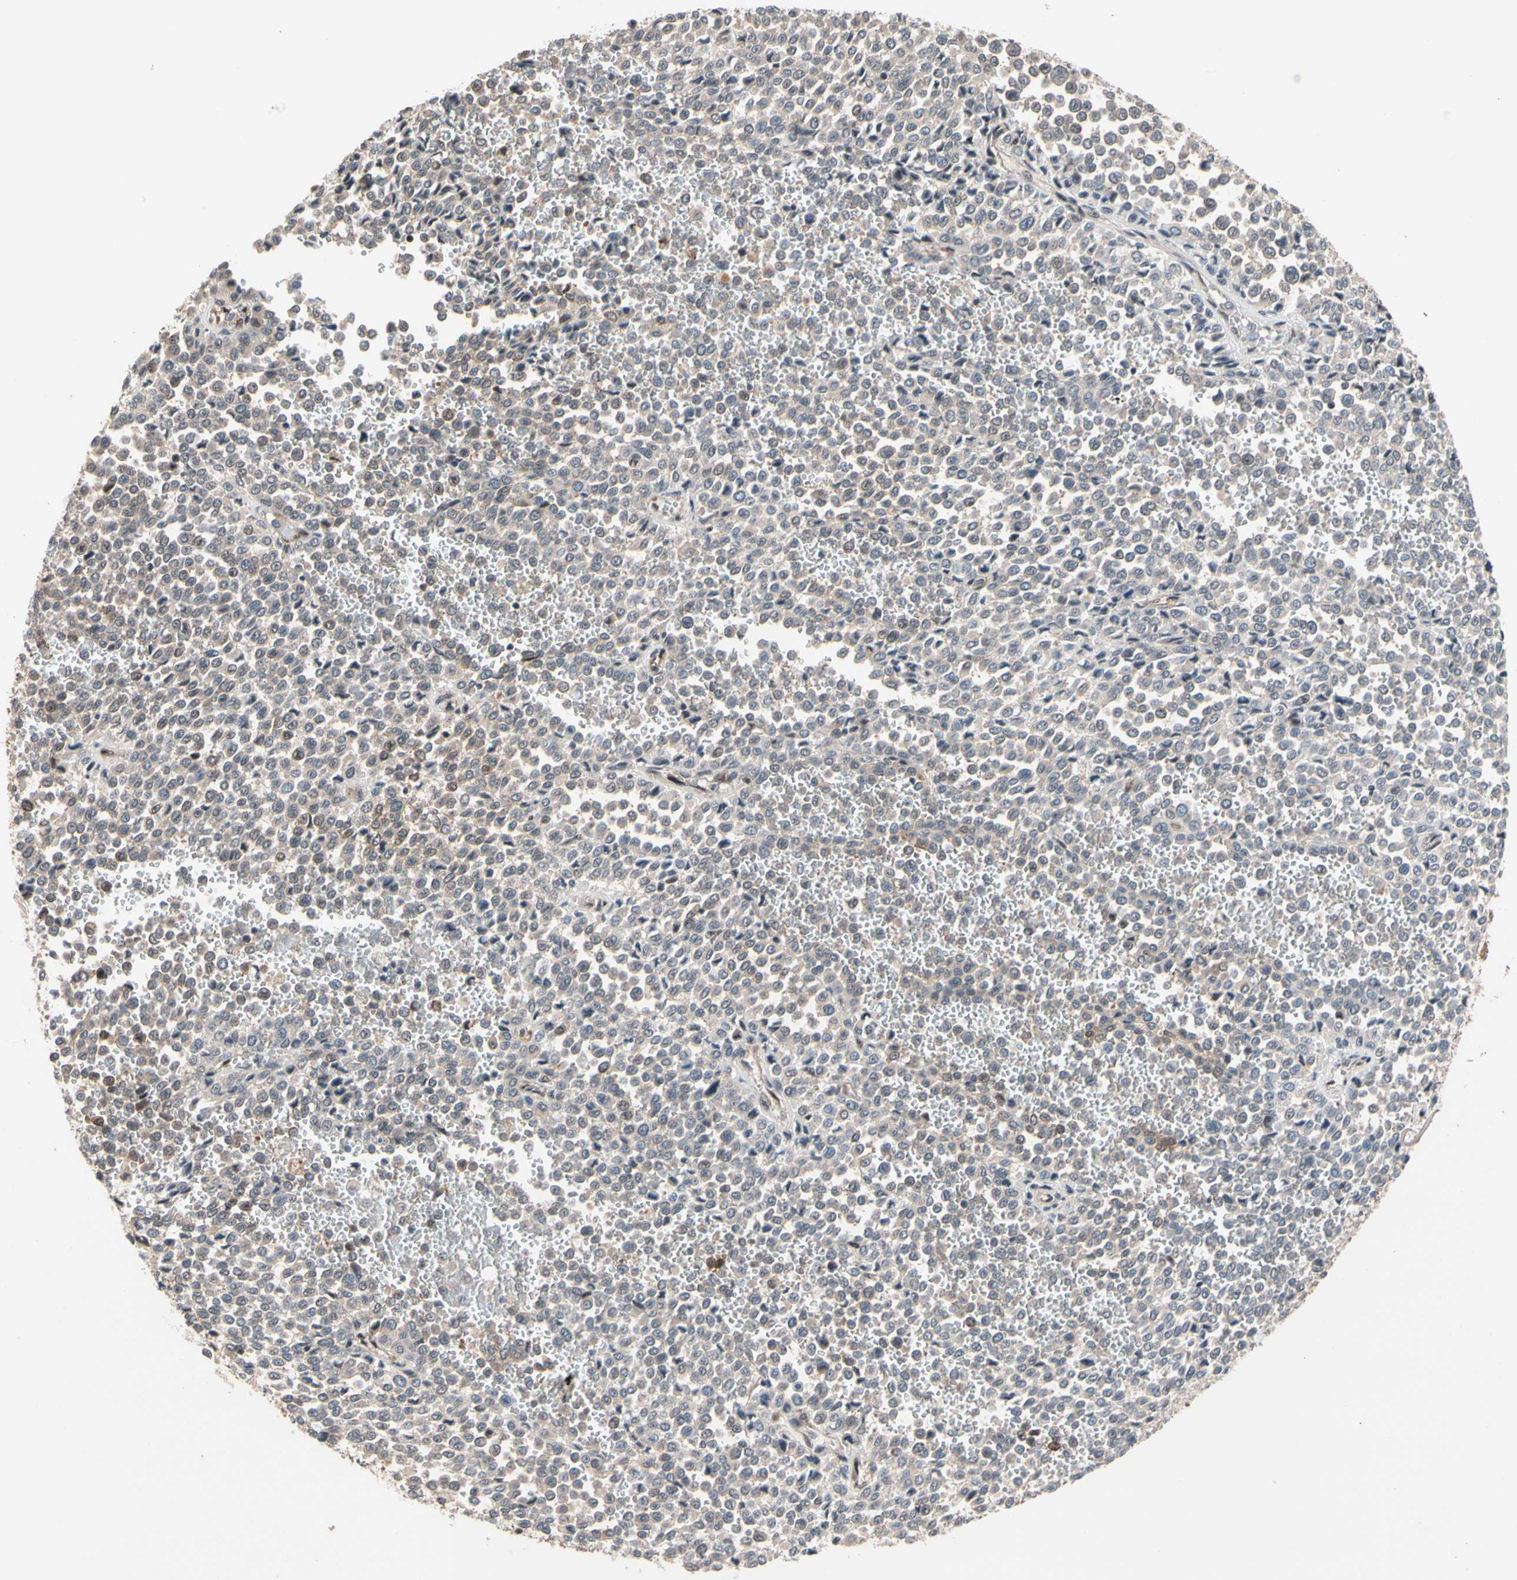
{"staining": {"intensity": "weak", "quantity": ">75%", "location": "cytoplasmic/membranous"}, "tissue": "melanoma", "cell_type": "Tumor cells", "image_type": "cancer", "snomed": [{"axis": "morphology", "description": "Malignant melanoma, Metastatic site"}, {"axis": "topography", "description": "Pancreas"}], "caption": "A histopathology image of melanoma stained for a protein displays weak cytoplasmic/membranous brown staining in tumor cells.", "gene": "NGEF", "patient": {"sex": "female", "age": 30}}